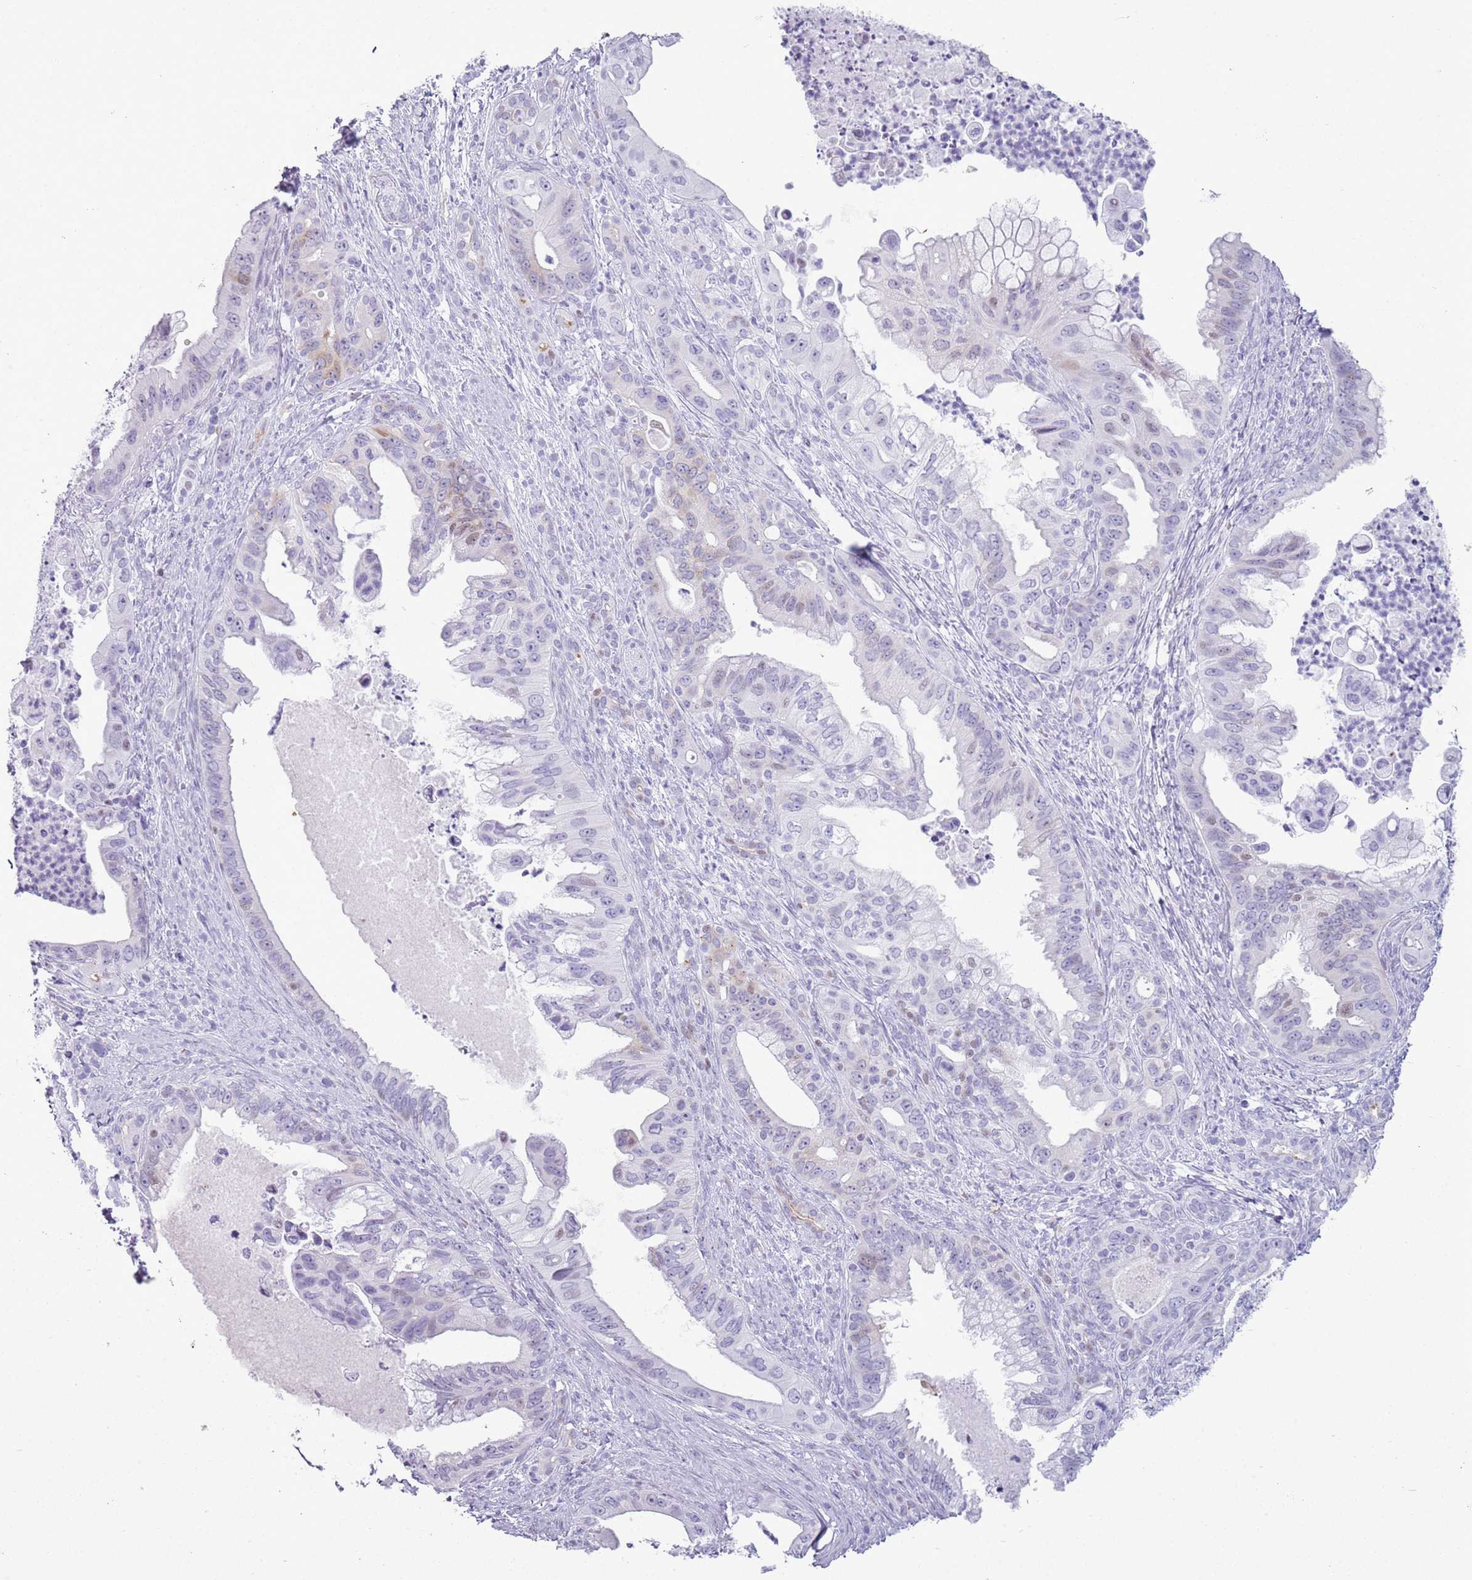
{"staining": {"intensity": "moderate", "quantity": "<25%", "location": "cytoplasmic/membranous,nuclear"}, "tissue": "pancreatic cancer", "cell_type": "Tumor cells", "image_type": "cancer", "snomed": [{"axis": "morphology", "description": "Adenocarcinoma, NOS"}, {"axis": "topography", "description": "Pancreas"}], "caption": "Brown immunohistochemical staining in adenocarcinoma (pancreatic) shows moderate cytoplasmic/membranous and nuclear staining in about <25% of tumor cells.", "gene": "ASIP", "patient": {"sex": "male", "age": 58}}